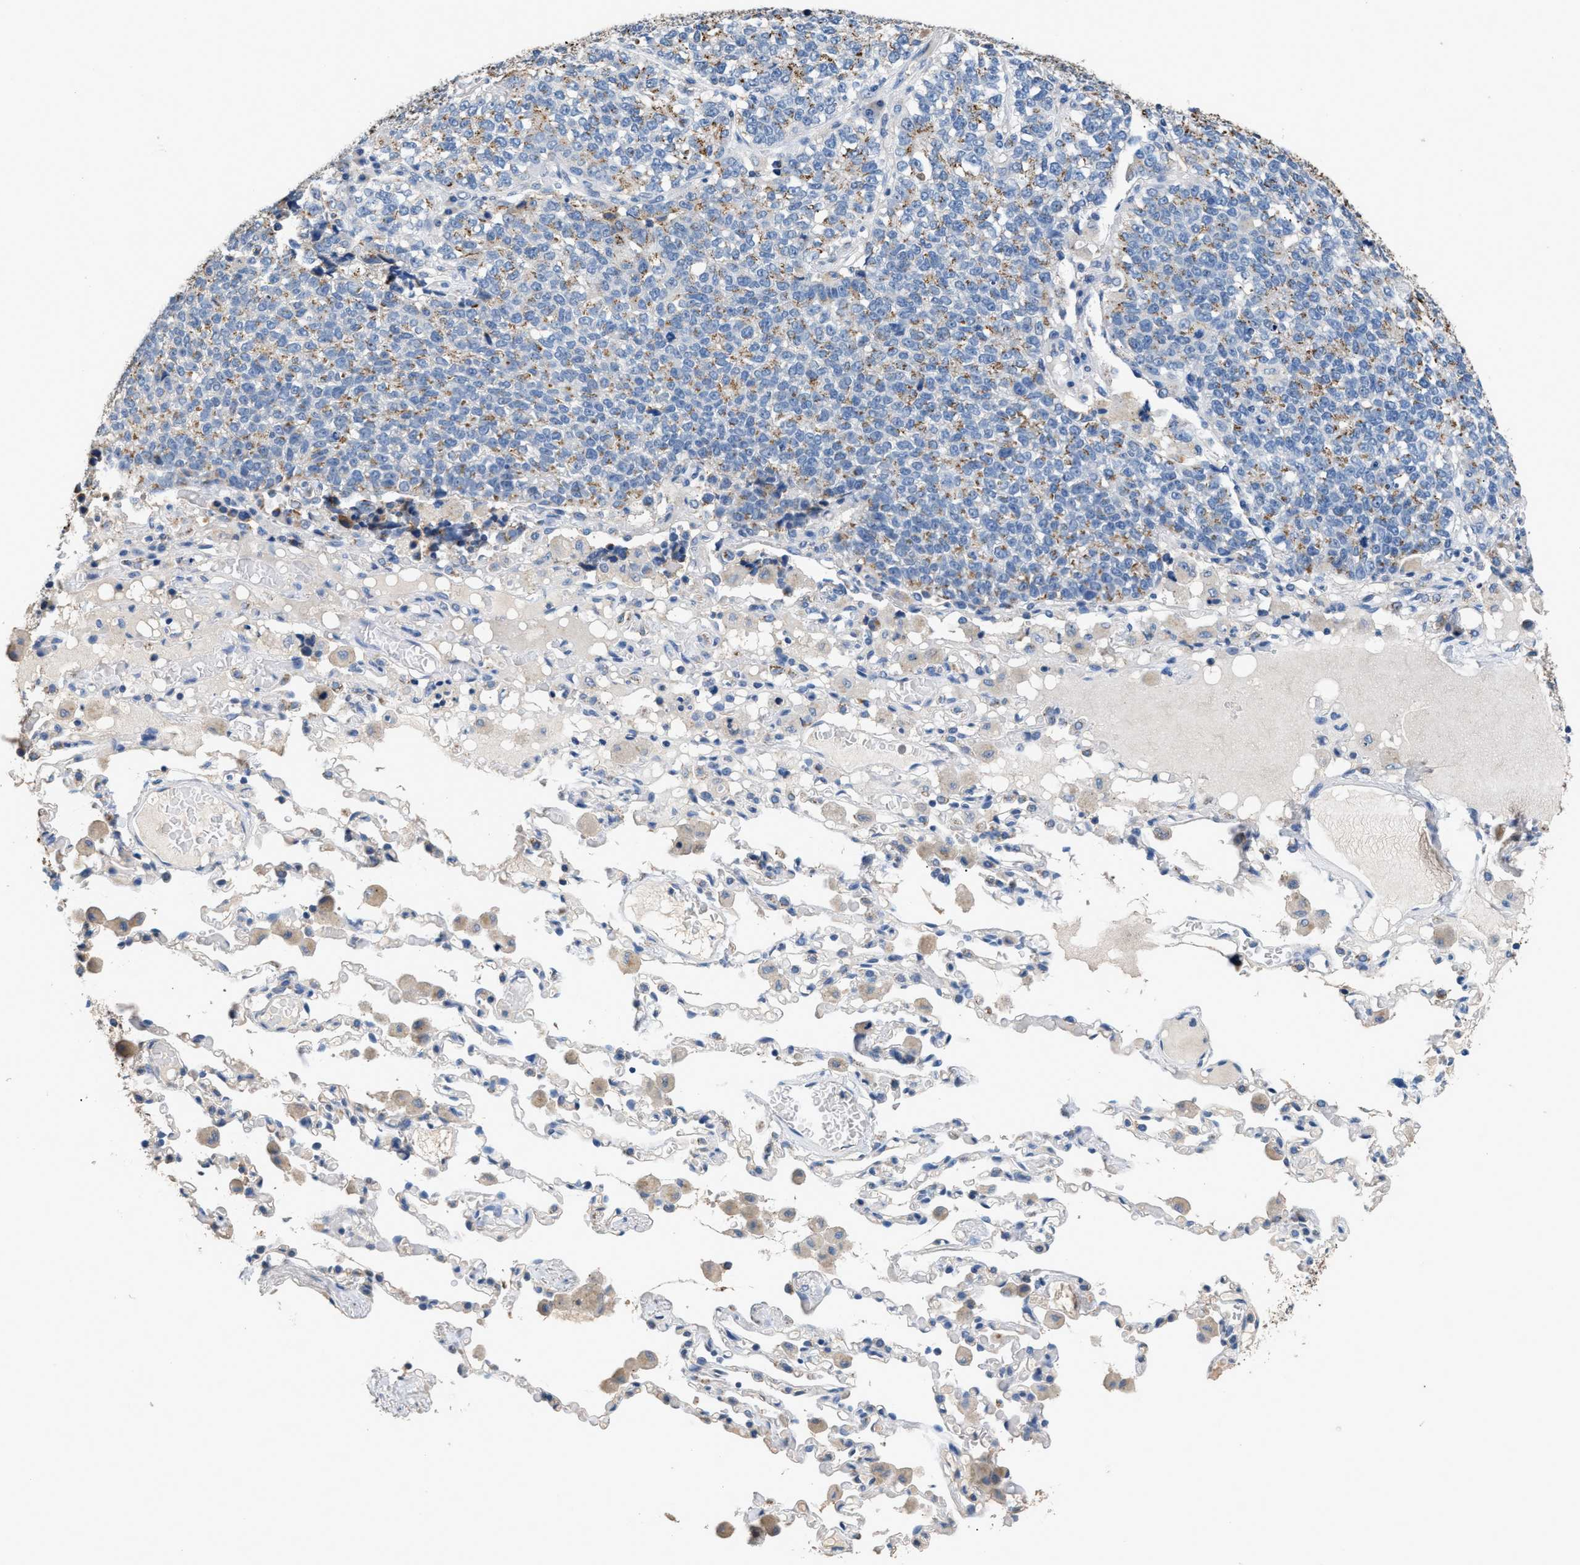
{"staining": {"intensity": "moderate", "quantity": "25%-75%", "location": "cytoplasmic/membranous"}, "tissue": "lung cancer", "cell_type": "Tumor cells", "image_type": "cancer", "snomed": [{"axis": "morphology", "description": "Adenocarcinoma, NOS"}, {"axis": "topography", "description": "Lung"}], "caption": "Immunohistochemical staining of human lung adenocarcinoma shows medium levels of moderate cytoplasmic/membranous staining in approximately 25%-75% of tumor cells.", "gene": "GOLM1", "patient": {"sex": "male", "age": 49}}